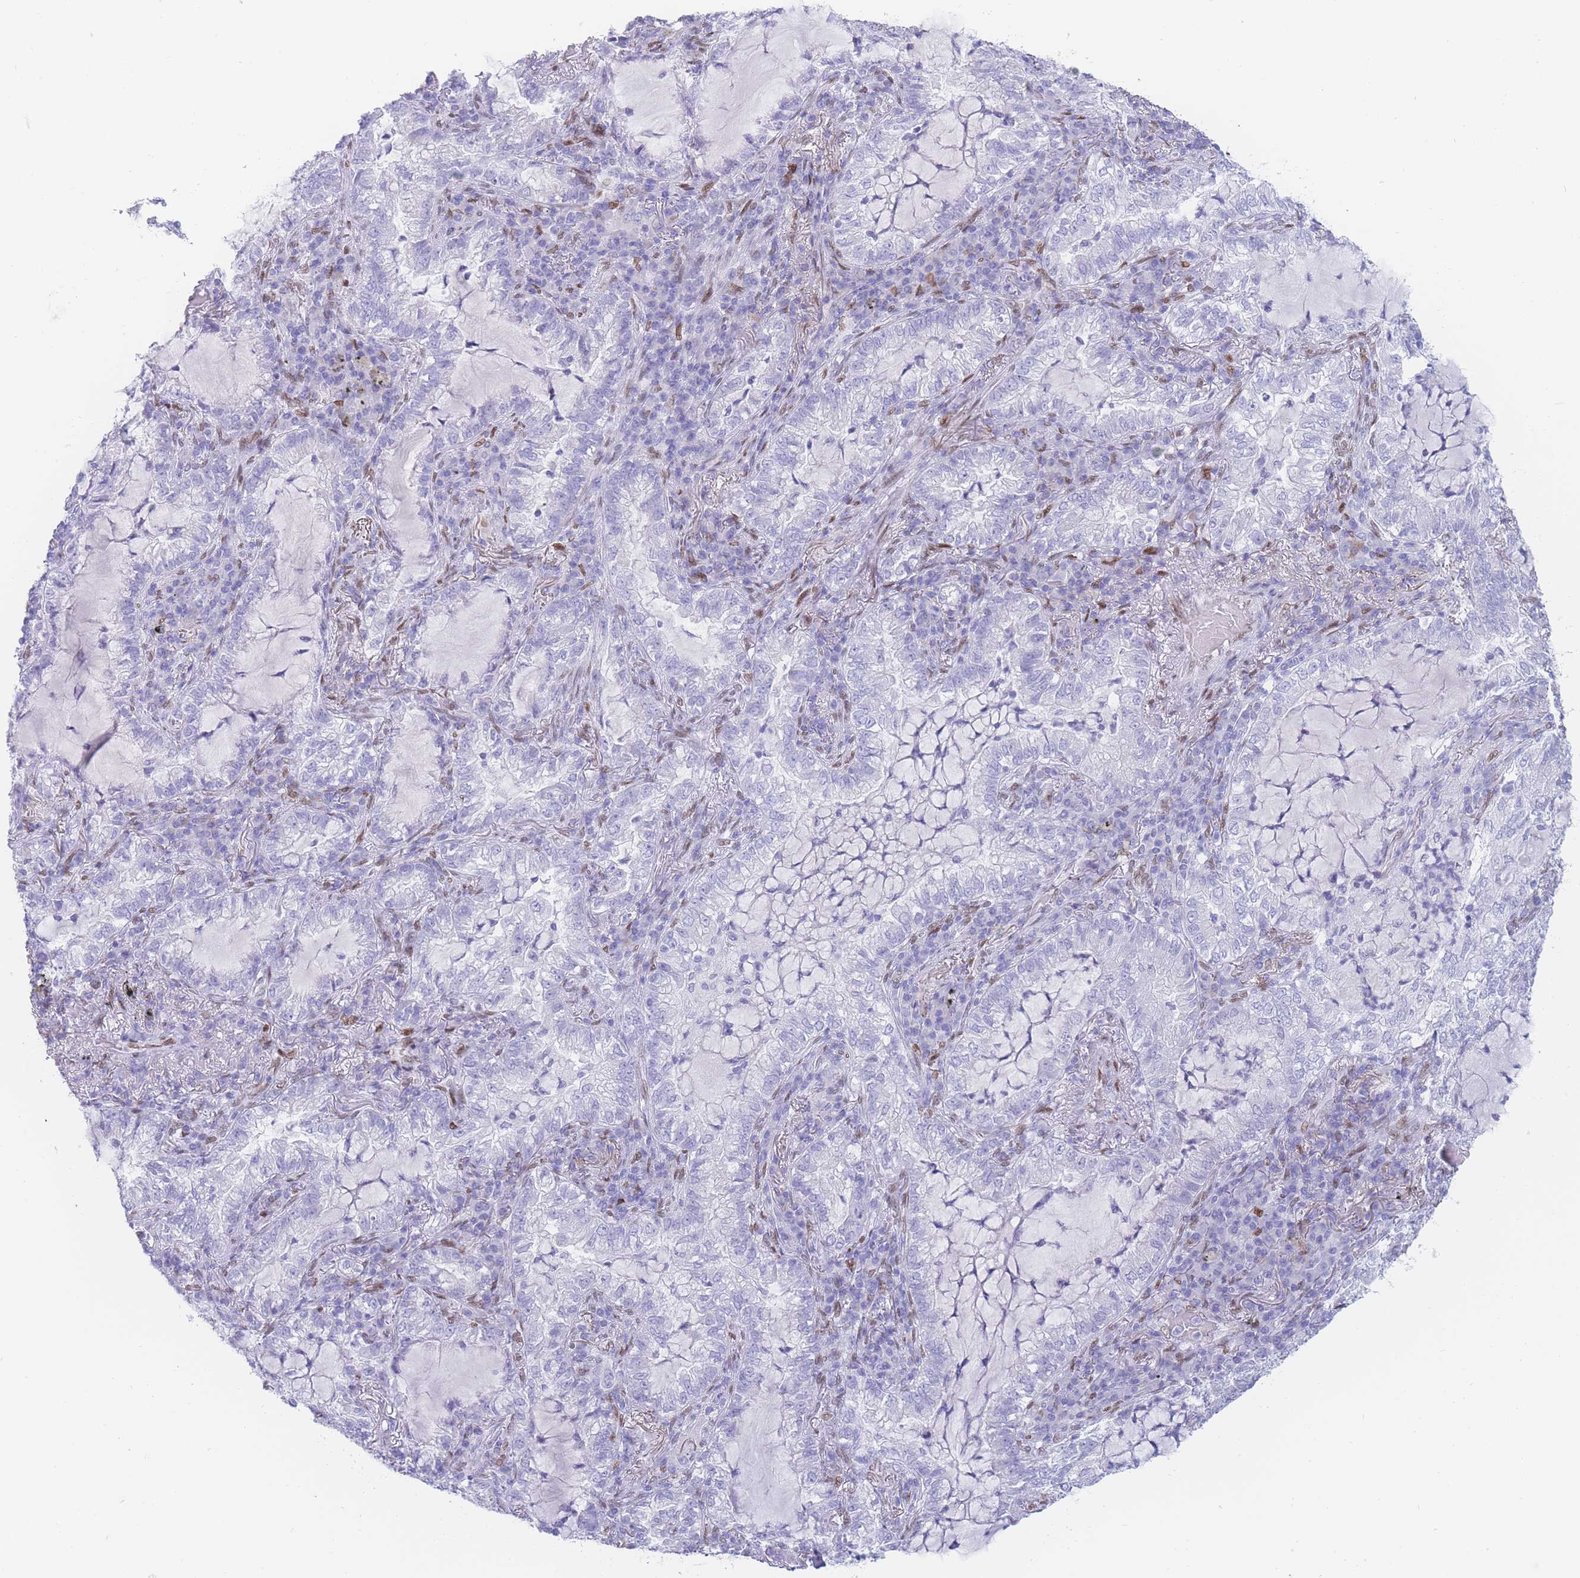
{"staining": {"intensity": "negative", "quantity": "none", "location": "none"}, "tissue": "lung cancer", "cell_type": "Tumor cells", "image_type": "cancer", "snomed": [{"axis": "morphology", "description": "Adenocarcinoma, NOS"}, {"axis": "topography", "description": "Lung"}], "caption": "Adenocarcinoma (lung) was stained to show a protein in brown. There is no significant expression in tumor cells.", "gene": "PSMB5", "patient": {"sex": "female", "age": 73}}